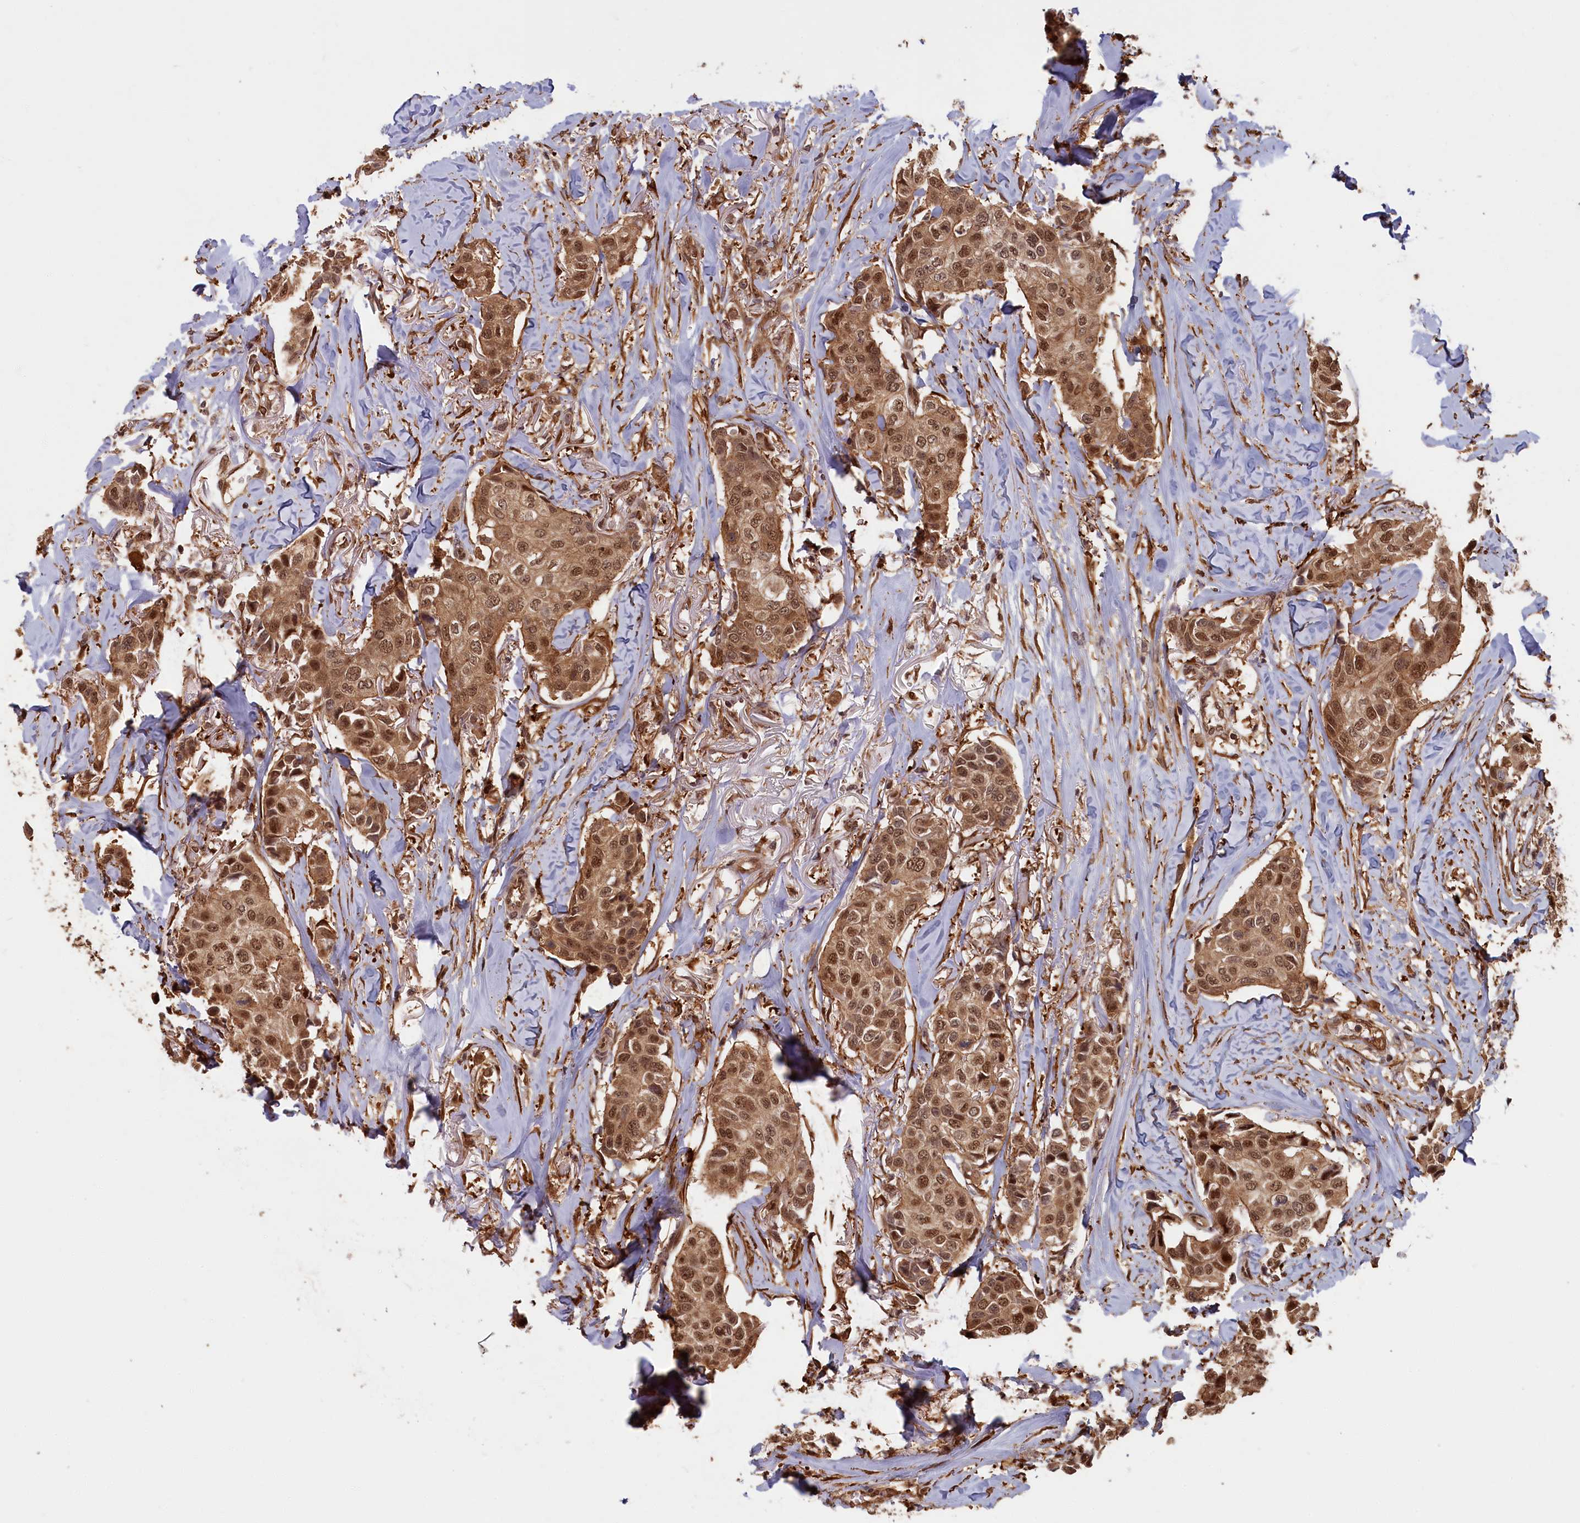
{"staining": {"intensity": "moderate", "quantity": ">75%", "location": "cytoplasmic/membranous,nuclear"}, "tissue": "breast cancer", "cell_type": "Tumor cells", "image_type": "cancer", "snomed": [{"axis": "morphology", "description": "Duct carcinoma"}, {"axis": "topography", "description": "Breast"}], "caption": "Breast cancer stained with immunohistochemistry (IHC) demonstrates moderate cytoplasmic/membranous and nuclear expression in approximately >75% of tumor cells. (IHC, brightfield microscopy, high magnification).", "gene": "HIF3A", "patient": {"sex": "female", "age": 80}}